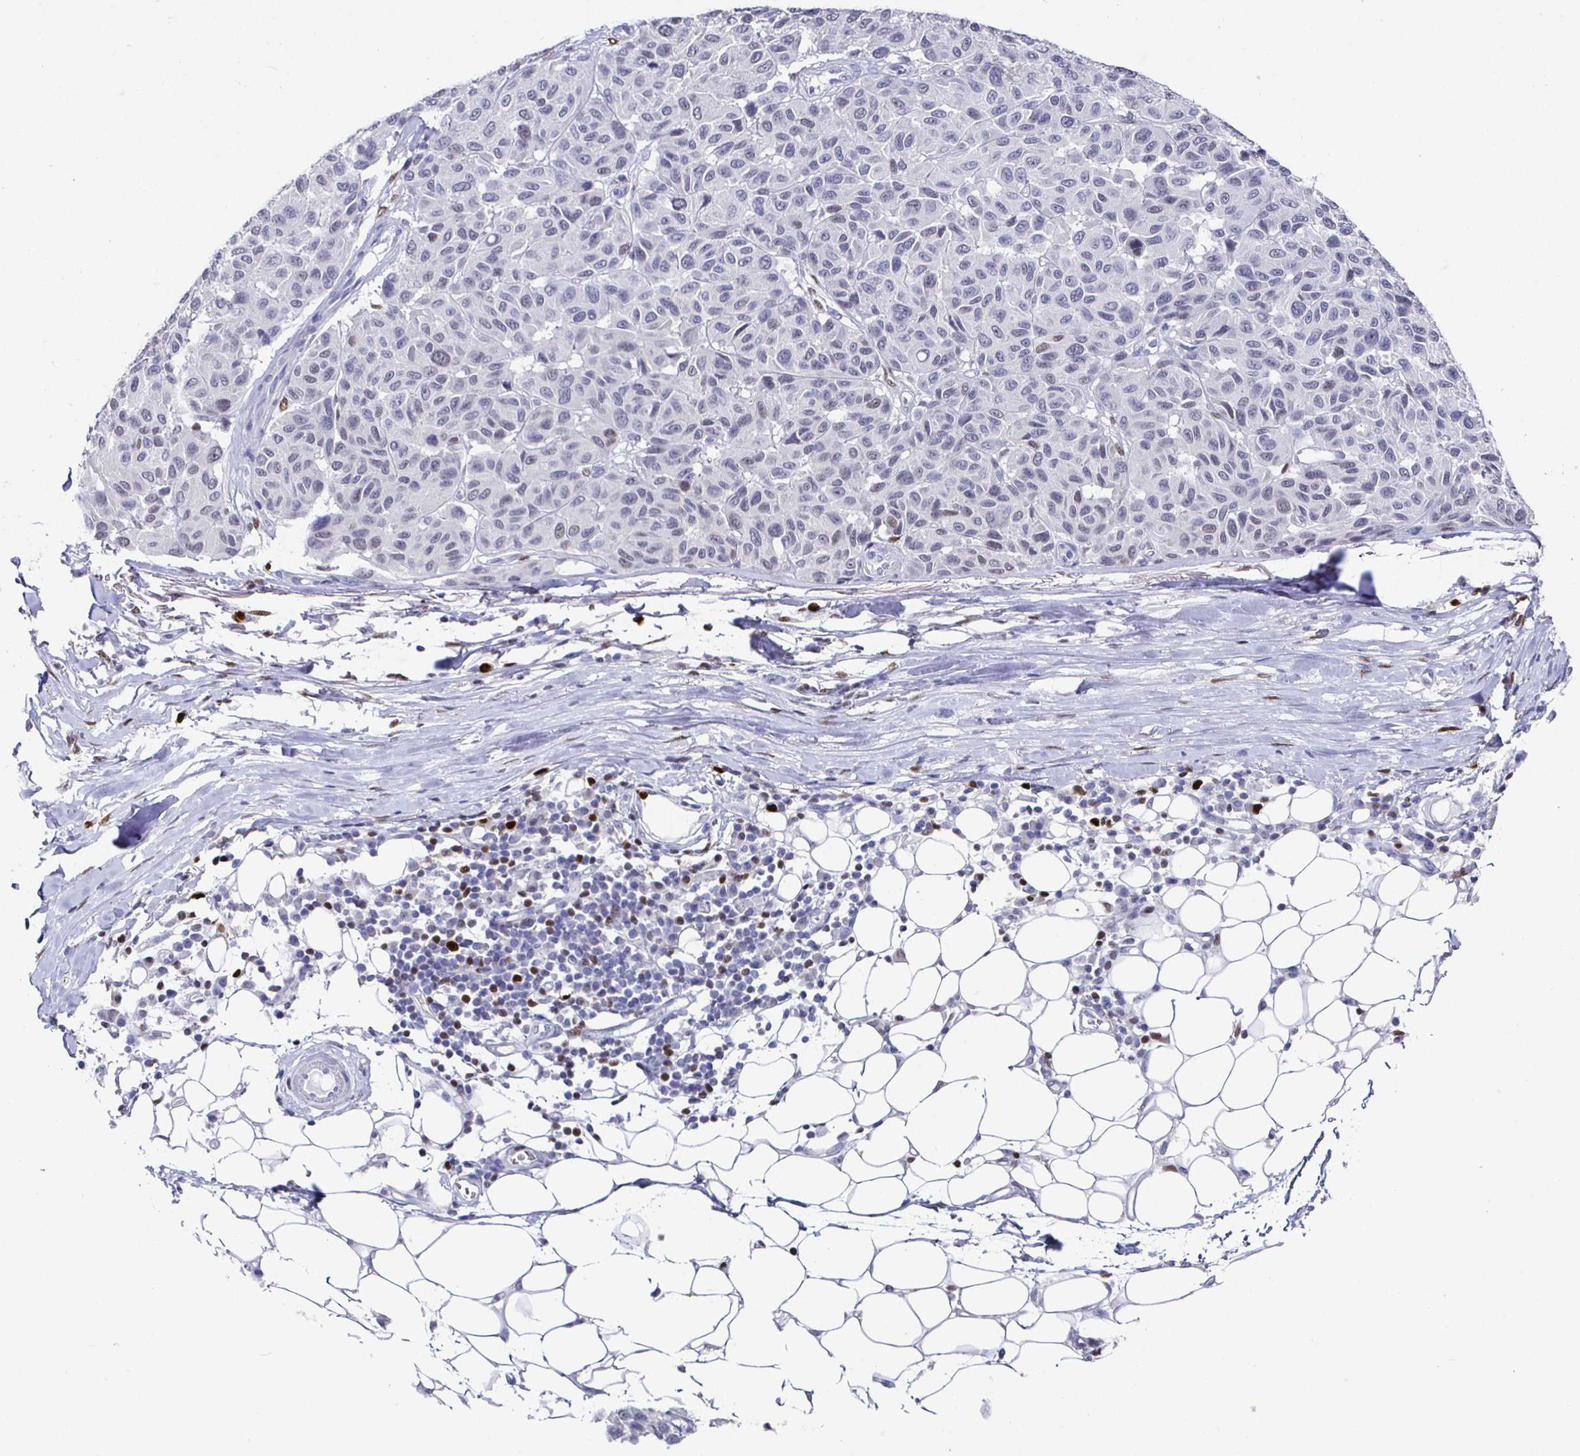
{"staining": {"intensity": "negative", "quantity": "none", "location": "none"}, "tissue": "melanoma", "cell_type": "Tumor cells", "image_type": "cancer", "snomed": [{"axis": "morphology", "description": "Malignant melanoma, NOS"}, {"axis": "topography", "description": "Skin"}], "caption": "This is a photomicrograph of IHC staining of malignant melanoma, which shows no expression in tumor cells.", "gene": "RUNX2", "patient": {"sex": "female", "age": 66}}